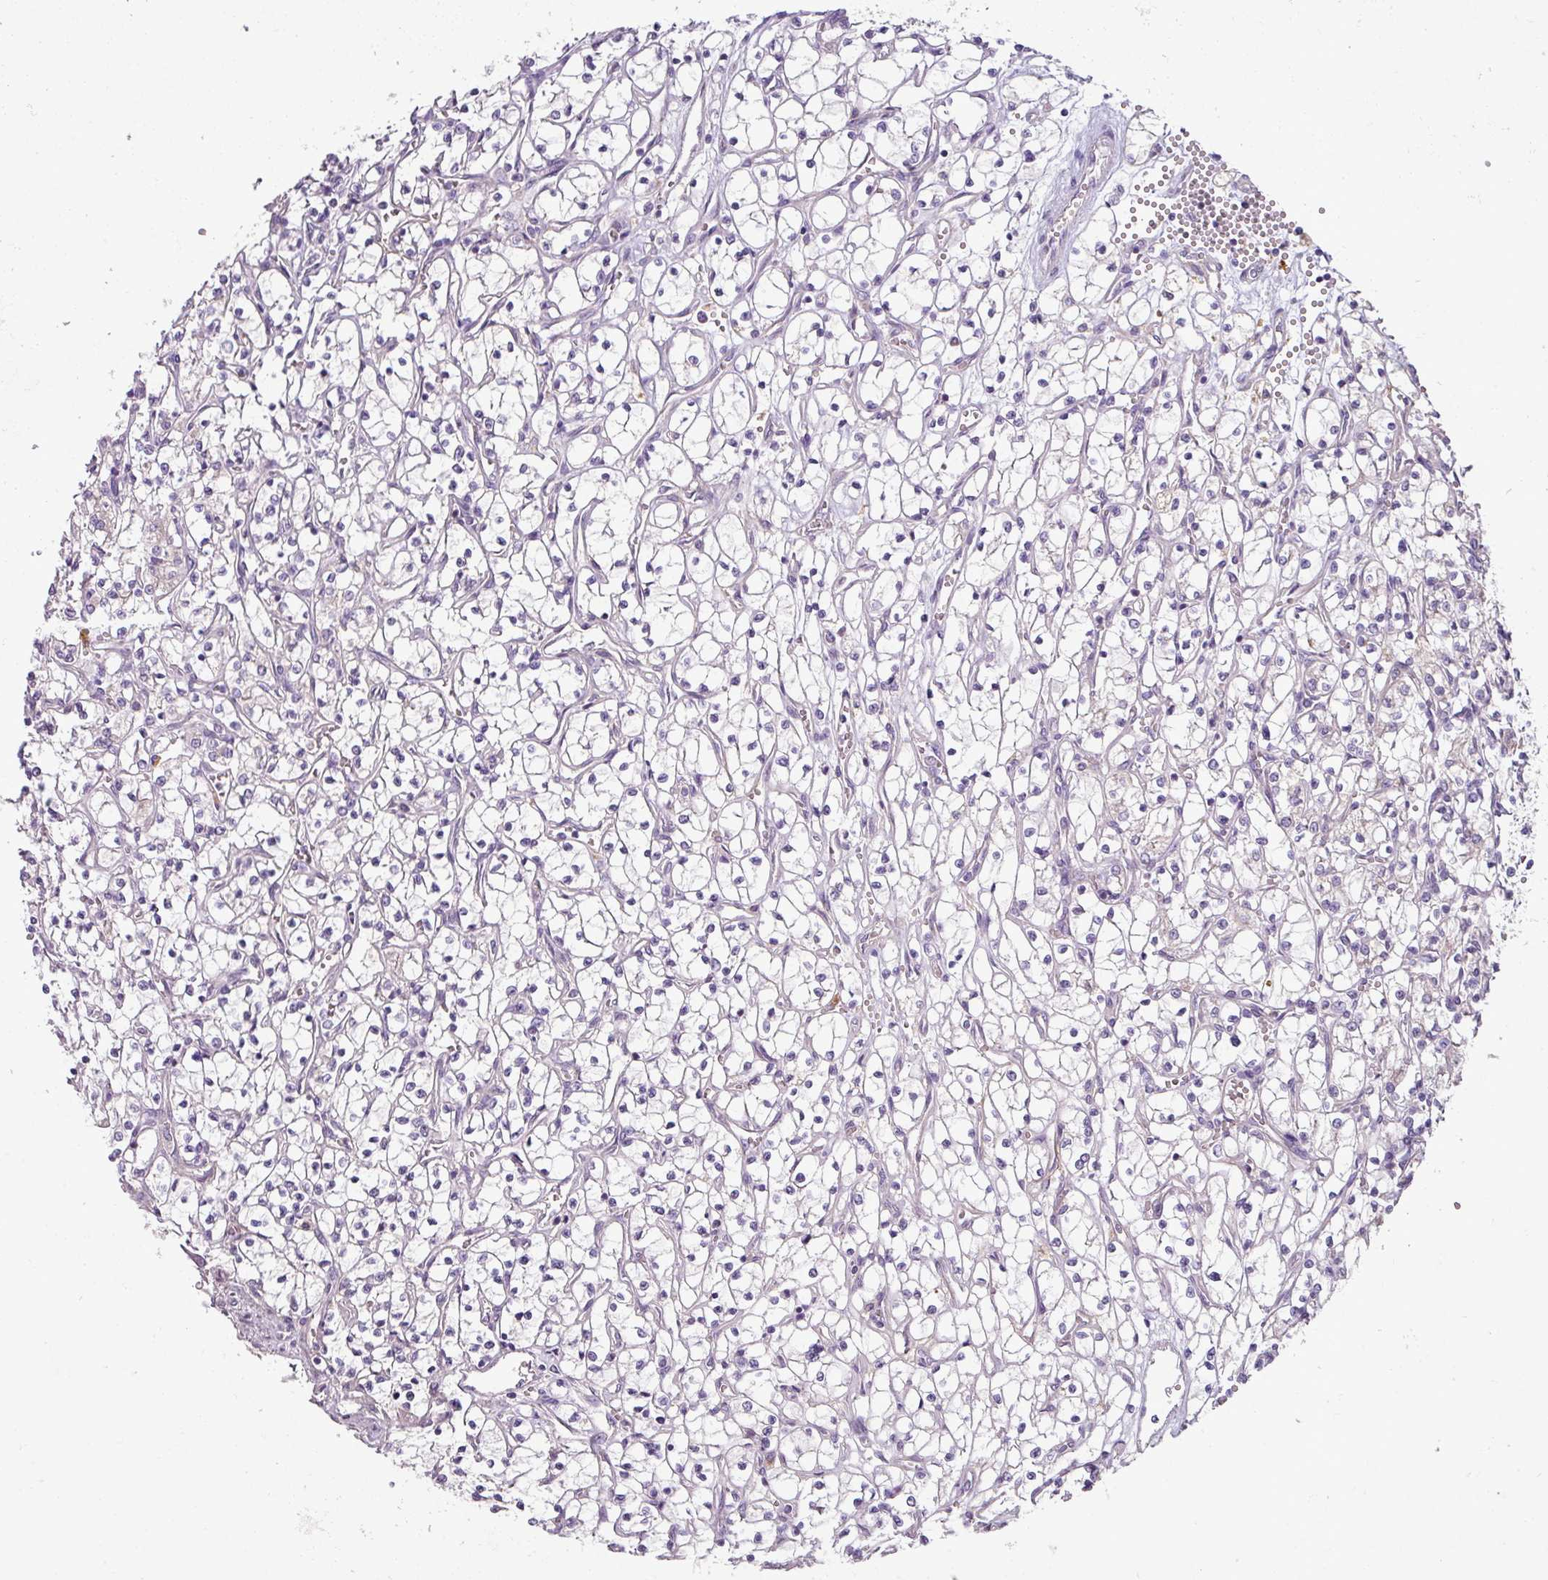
{"staining": {"intensity": "negative", "quantity": "none", "location": "none"}, "tissue": "renal cancer", "cell_type": "Tumor cells", "image_type": "cancer", "snomed": [{"axis": "morphology", "description": "Adenocarcinoma, NOS"}, {"axis": "topography", "description": "Kidney"}], "caption": "Tumor cells are negative for brown protein staining in renal cancer.", "gene": "PNMA6A", "patient": {"sex": "female", "age": 69}}